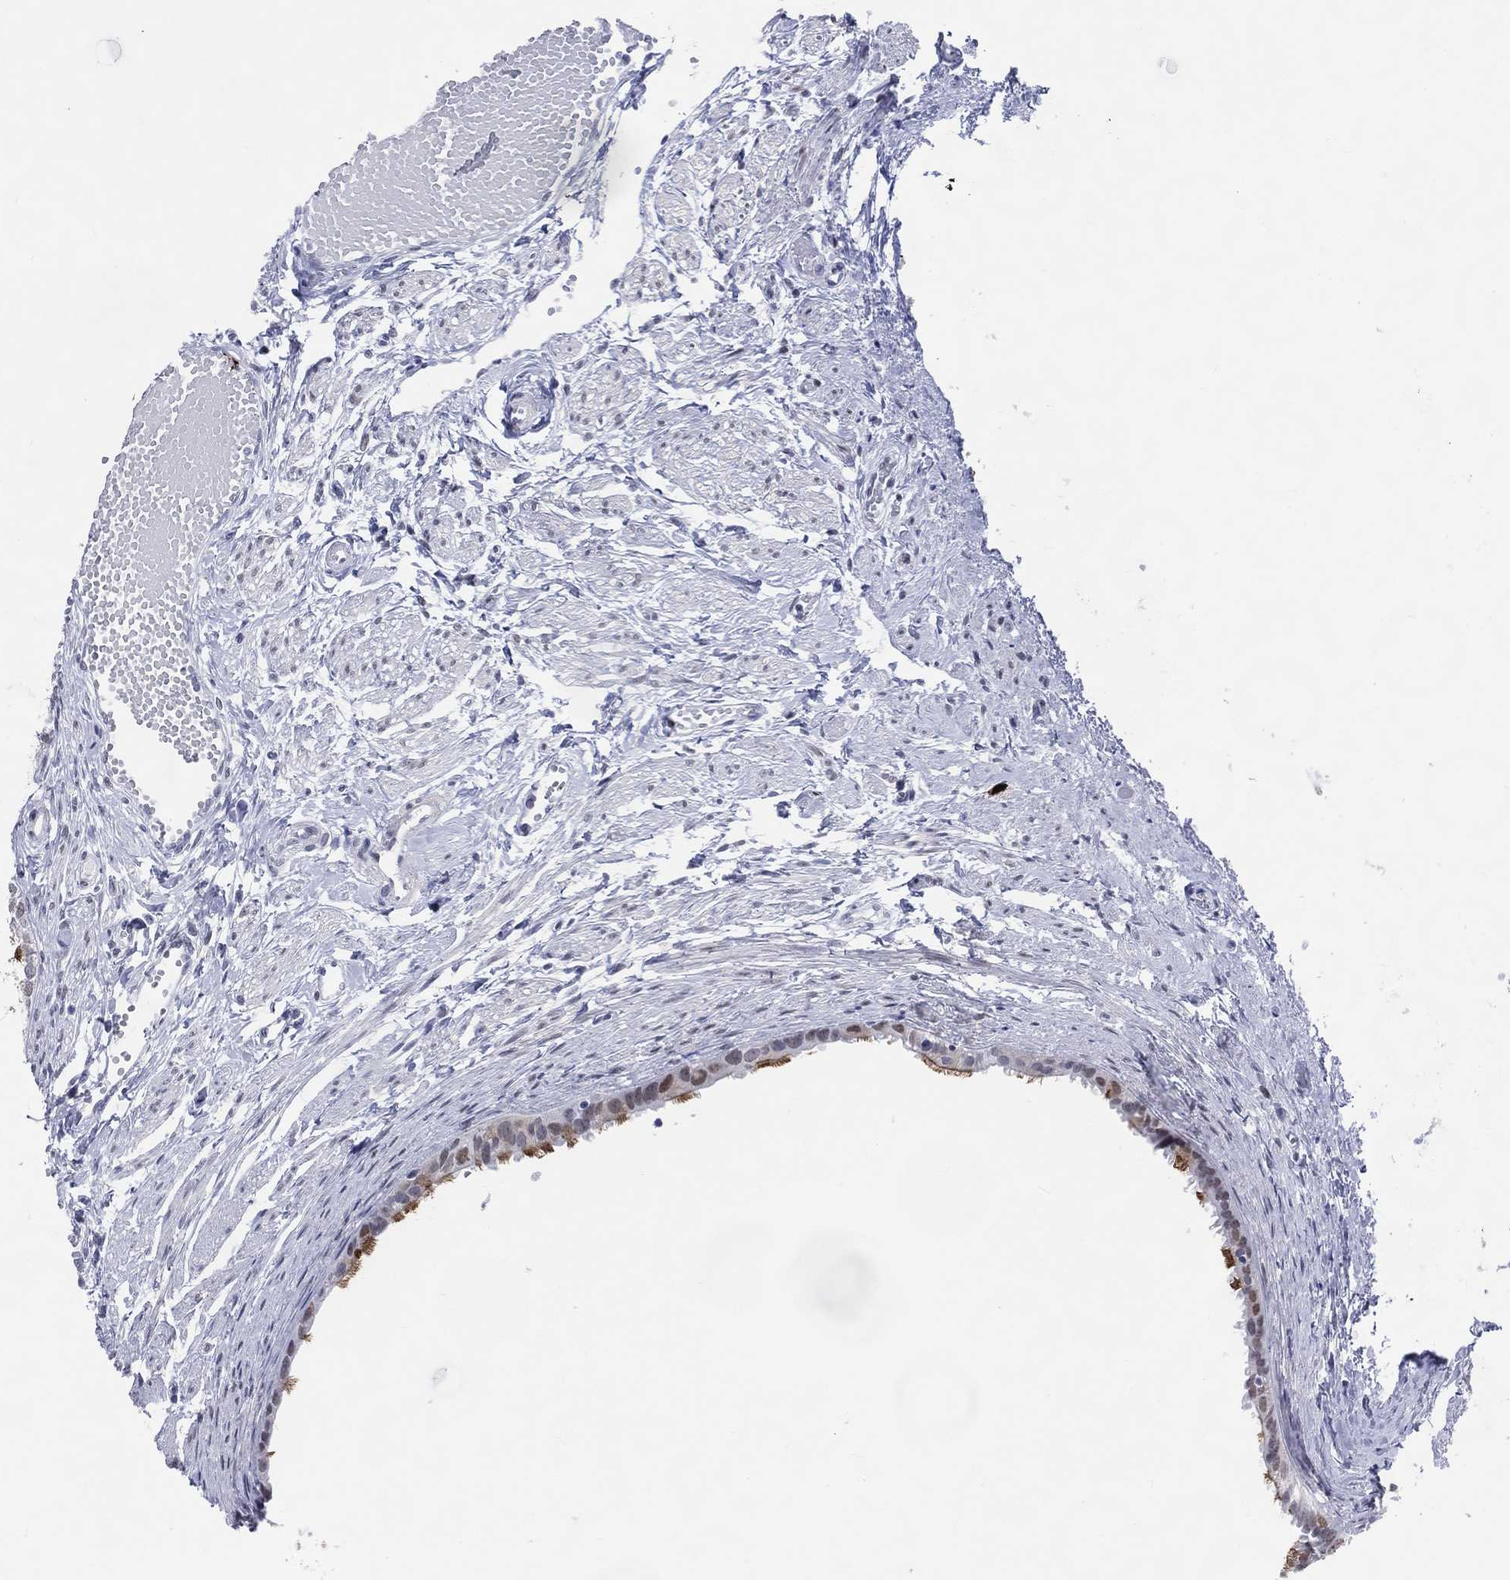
{"staining": {"intensity": "strong", "quantity": "25%-75%", "location": "cytoplasmic/membranous"}, "tissue": "fallopian tube", "cell_type": "Glandular cells", "image_type": "normal", "snomed": [{"axis": "morphology", "description": "Normal tissue, NOS"}, {"axis": "topography", "description": "Fallopian tube"}, {"axis": "topography", "description": "Ovary"}], "caption": "A brown stain highlights strong cytoplasmic/membranous expression of a protein in glandular cells of unremarkable human fallopian tube. (brown staining indicates protein expression, while blue staining denotes nuclei).", "gene": "CFAP58", "patient": {"sex": "female", "age": 49}}